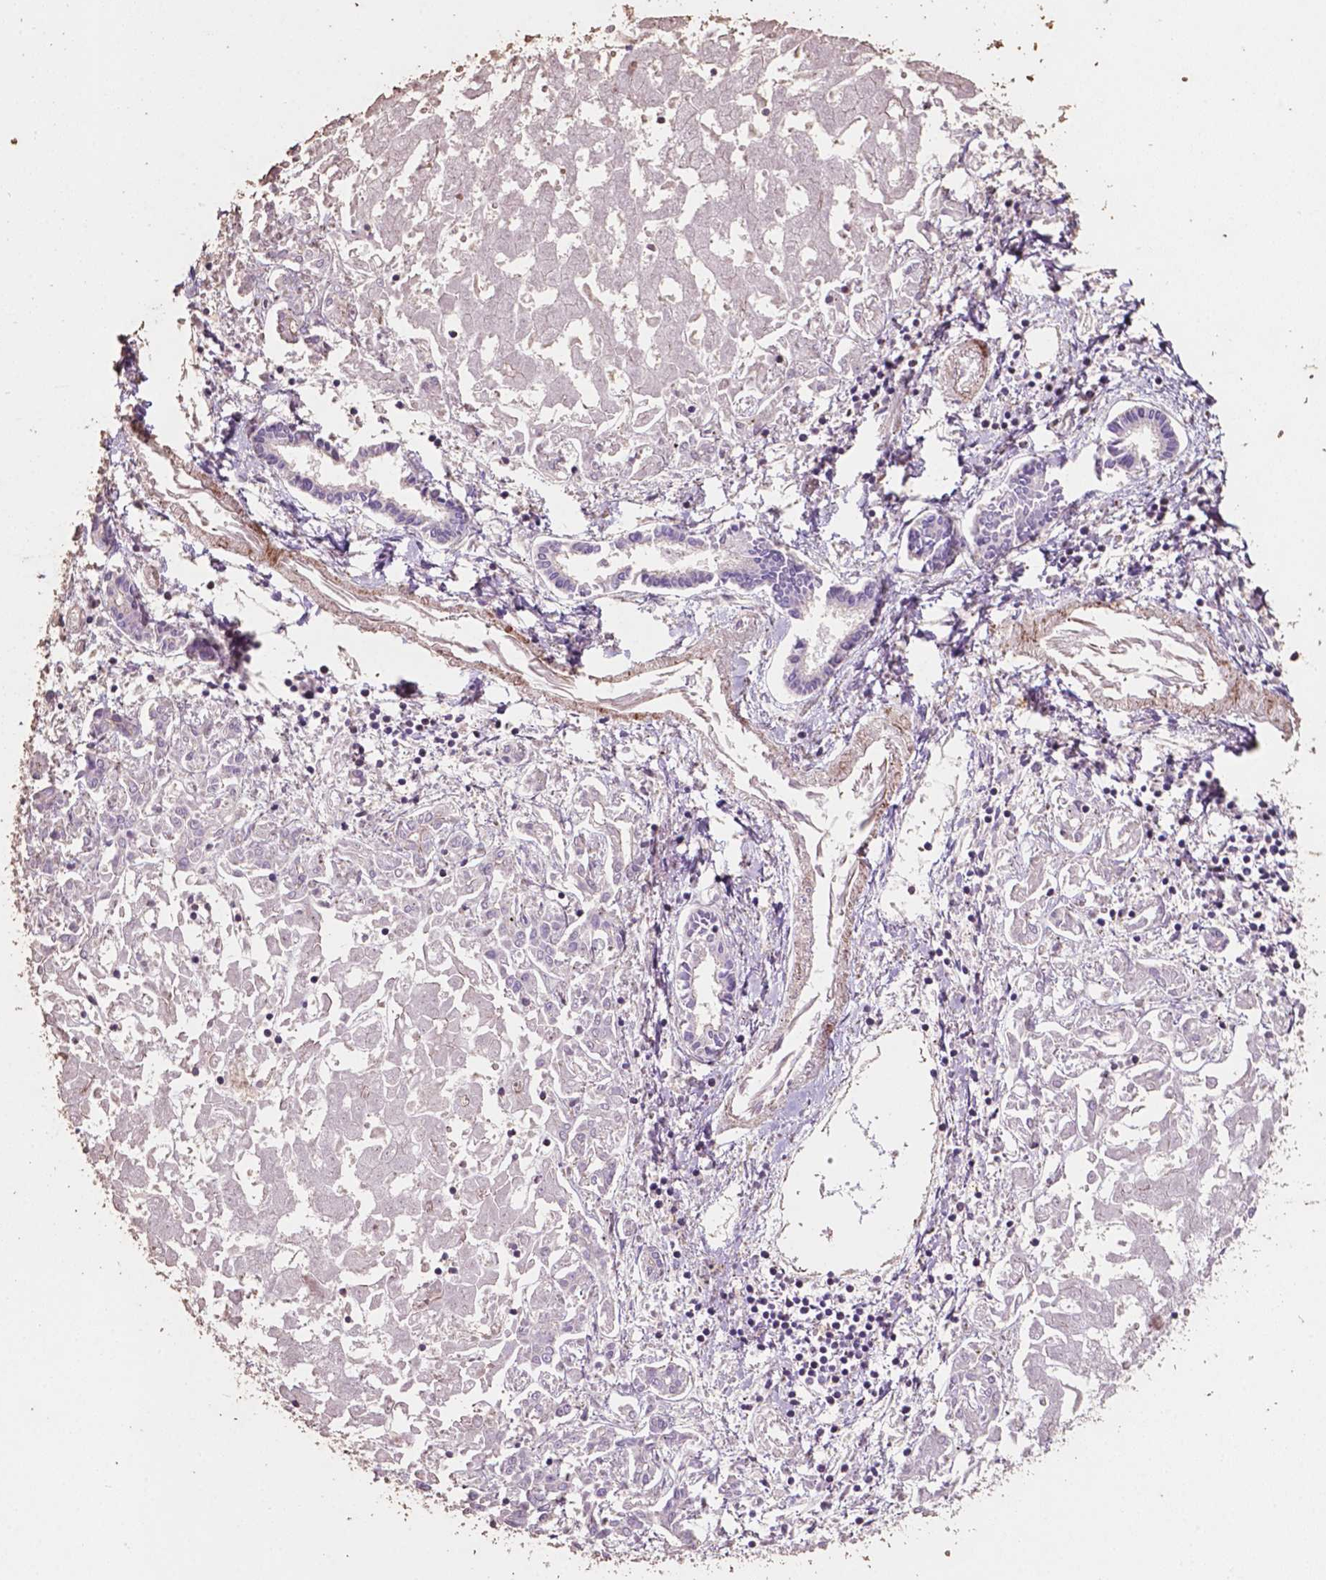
{"staining": {"intensity": "negative", "quantity": "none", "location": "none"}, "tissue": "liver cancer", "cell_type": "Tumor cells", "image_type": "cancer", "snomed": [{"axis": "morphology", "description": "Cholangiocarcinoma"}, {"axis": "topography", "description": "Liver"}], "caption": "Immunohistochemical staining of liver cancer (cholangiocarcinoma) reveals no significant staining in tumor cells. The staining was performed using DAB (3,3'-diaminobenzidine) to visualize the protein expression in brown, while the nuclei were stained in blue with hematoxylin (Magnification: 20x).", "gene": "COMMD4", "patient": {"sex": "female", "age": 64}}